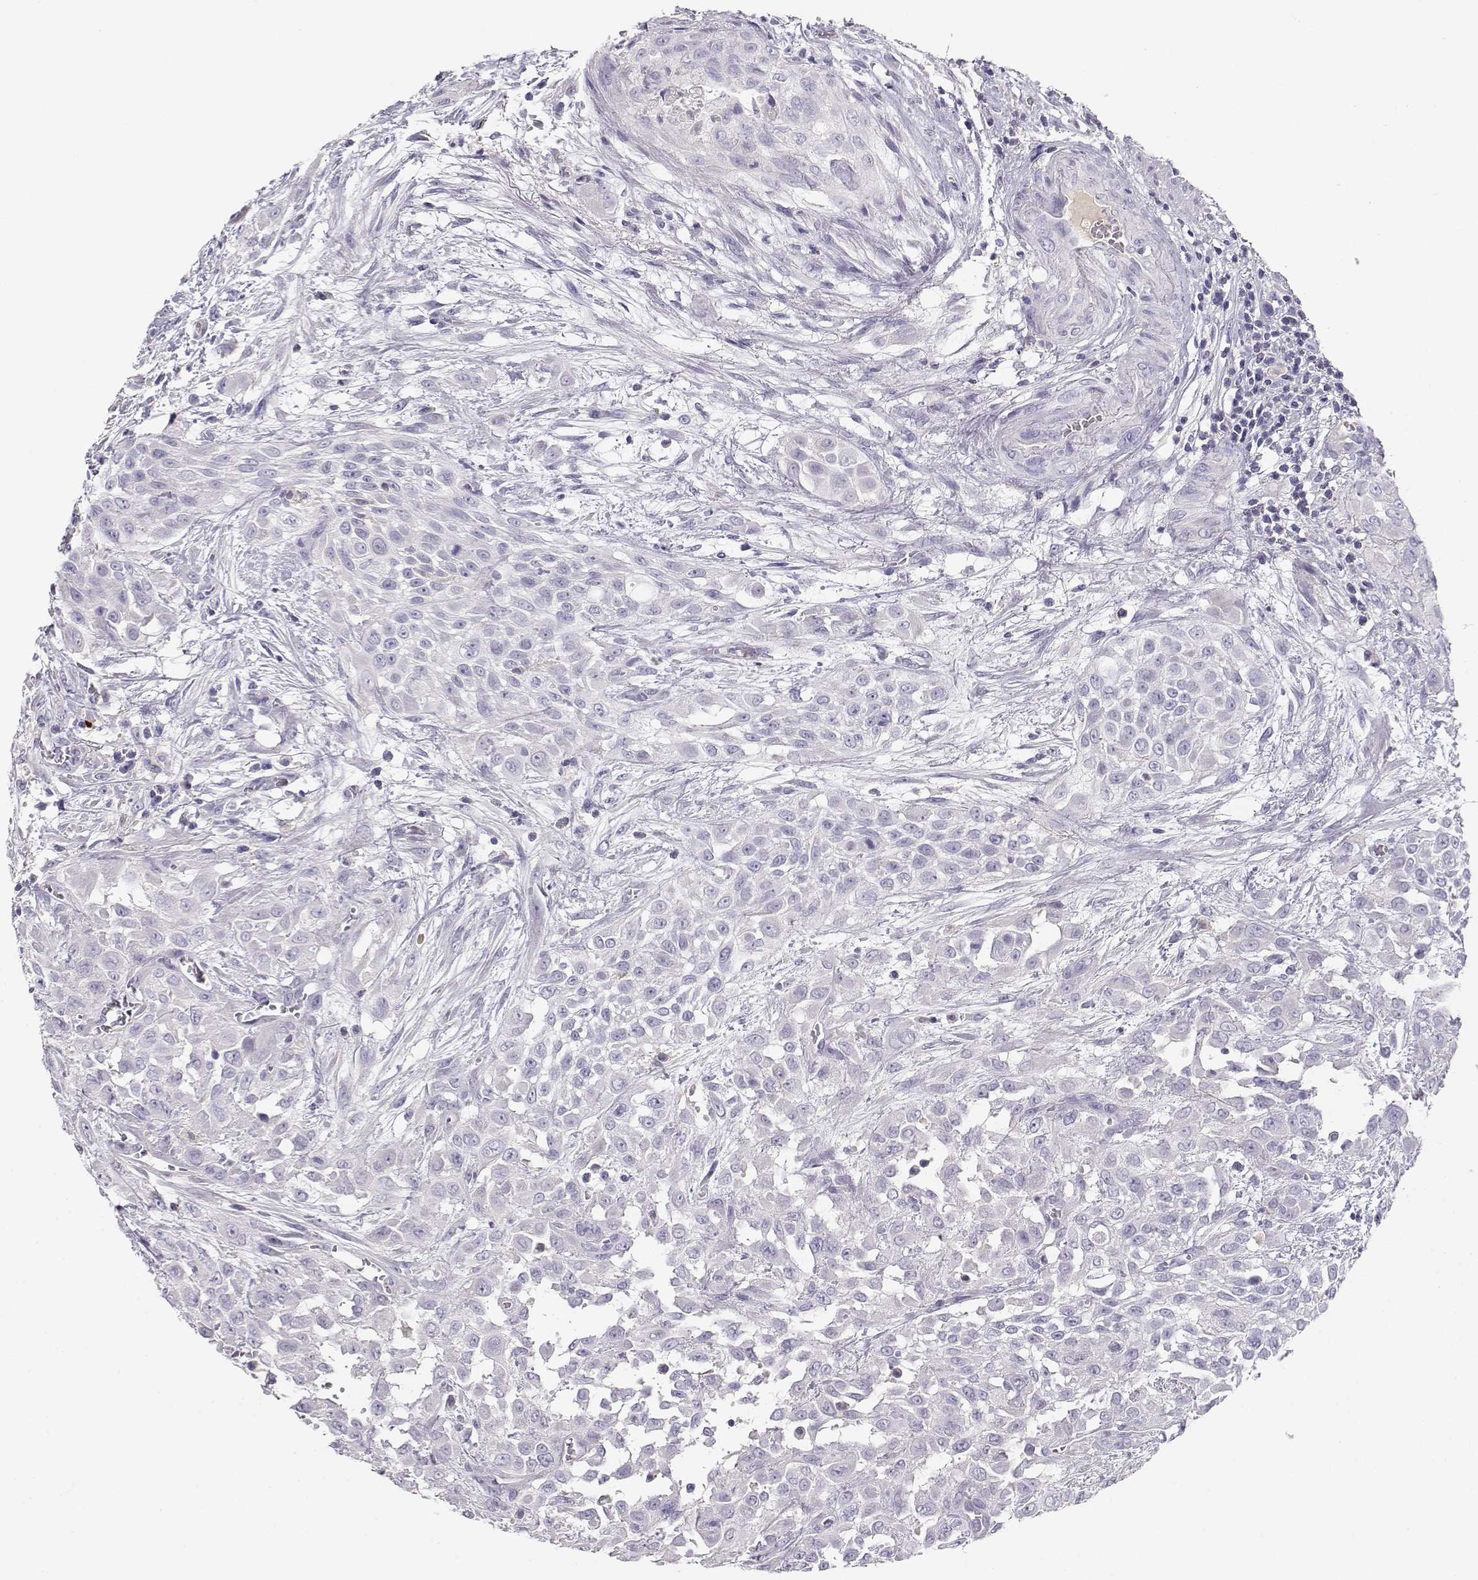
{"staining": {"intensity": "negative", "quantity": "none", "location": "none"}, "tissue": "urothelial cancer", "cell_type": "Tumor cells", "image_type": "cancer", "snomed": [{"axis": "morphology", "description": "Urothelial carcinoma, High grade"}, {"axis": "topography", "description": "Urinary bladder"}], "caption": "Immunohistochemistry micrograph of neoplastic tissue: high-grade urothelial carcinoma stained with DAB displays no significant protein positivity in tumor cells.", "gene": "GPR174", "patient": {"sex": "male", "age": 57}}